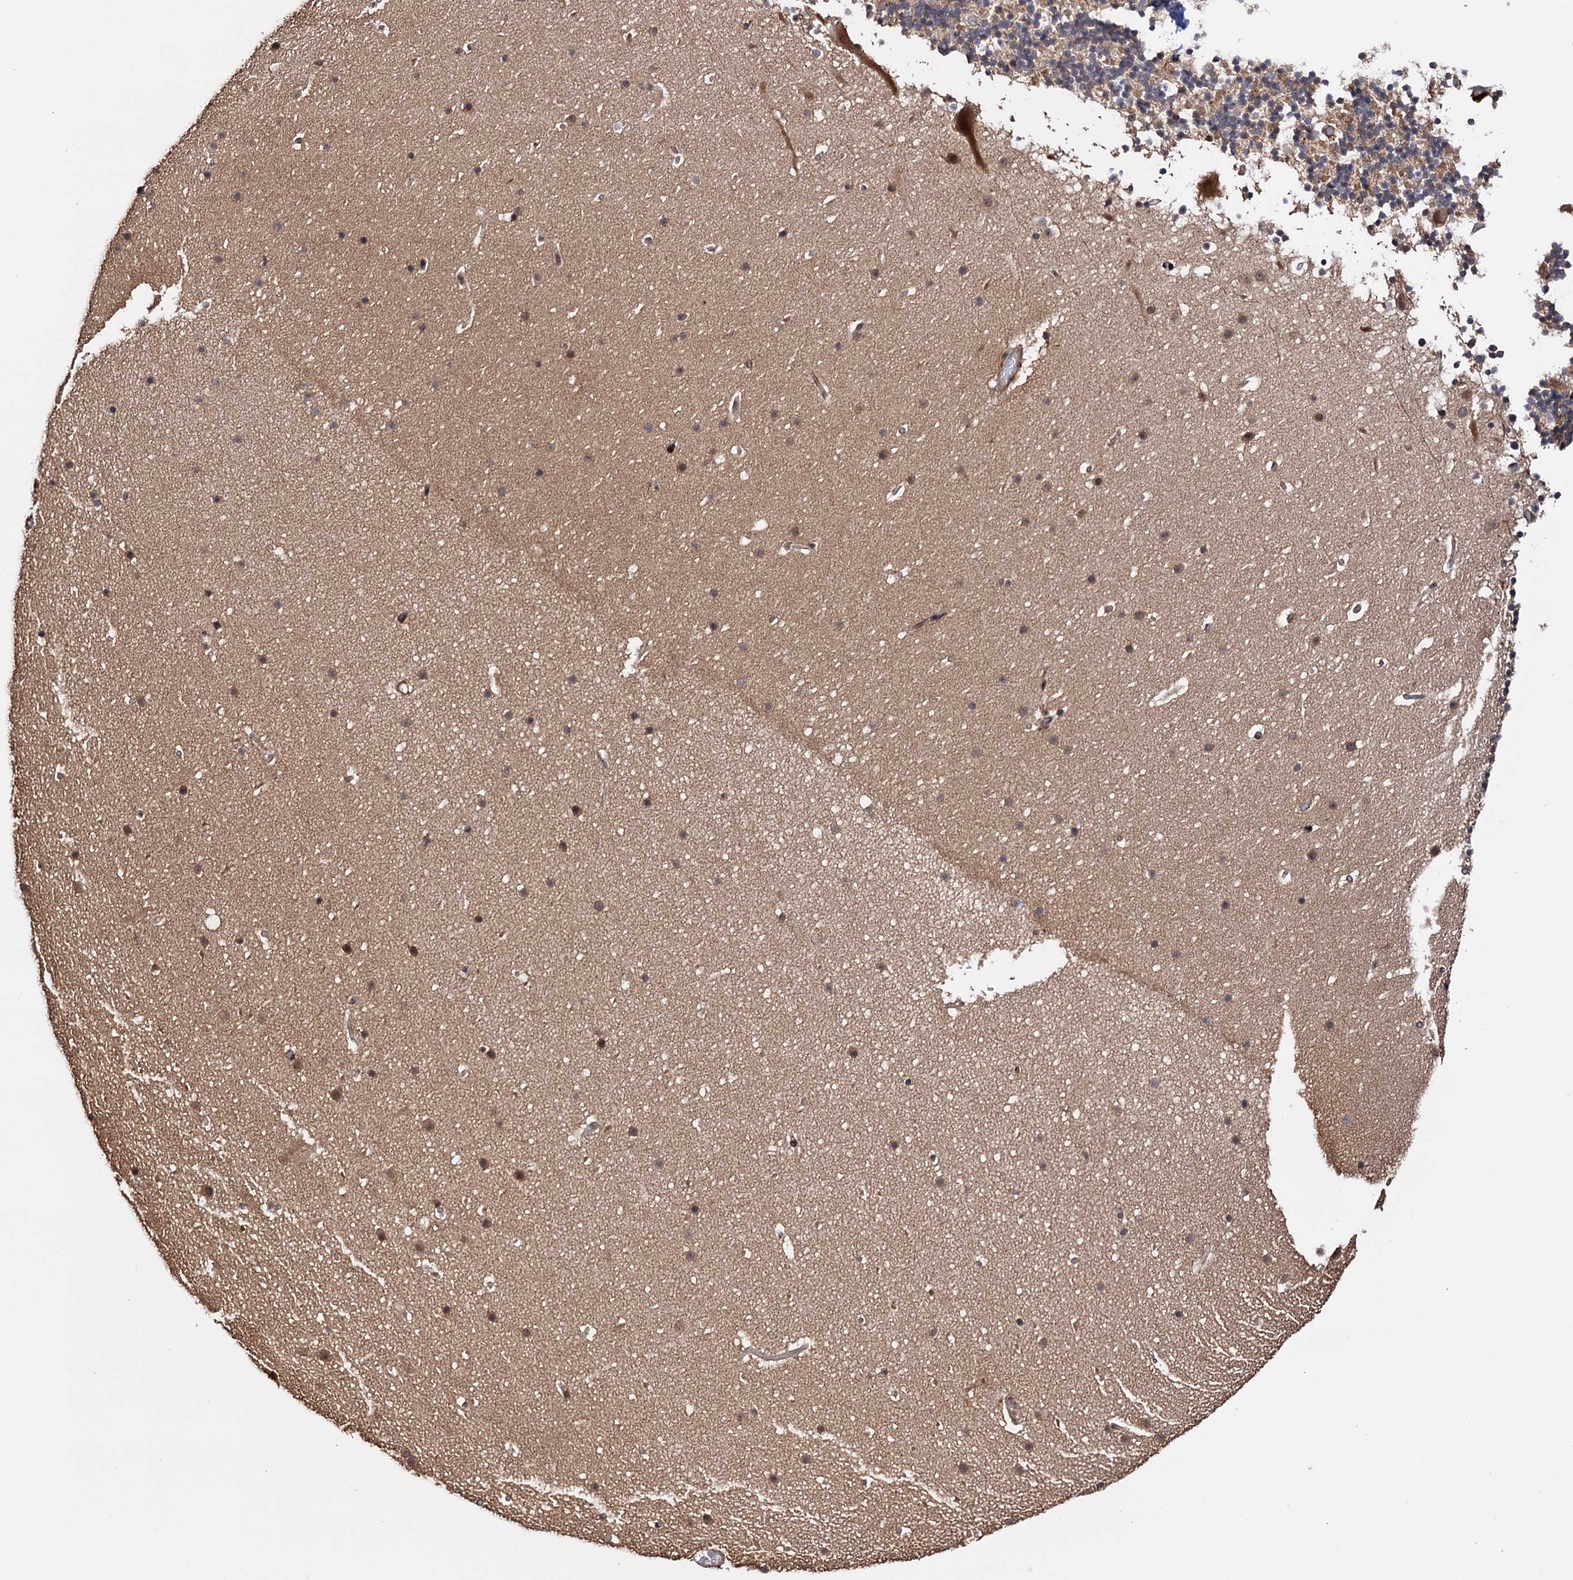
{"staining": {"intensity": "moderate", "quantity": "25%-75%", "location": "cytoplasmic/membranous,nuclear"}, "tissue": "cerebellum", "cell_type": "Cells in granular layer", "image_type": "normal", "snomed": [{"axis": "morphology", "description": "Normal tissue, NOS"}, {"axis": "topography", "description": "Cerebellum"}], "caption": "Immunohistochemistry (IHC) micrograph of normal cerebellum: cerebellum stained using IHC exhibits medium levels of moderate protein expression localized specifically in the cytoplasmic/membranous,nuclear of cells in granular layer, appearing as a cytoplasmic/membranous,nuclear brown color.", "gene": "PIGB", "patient": {"sex": "male", "age": 57}}